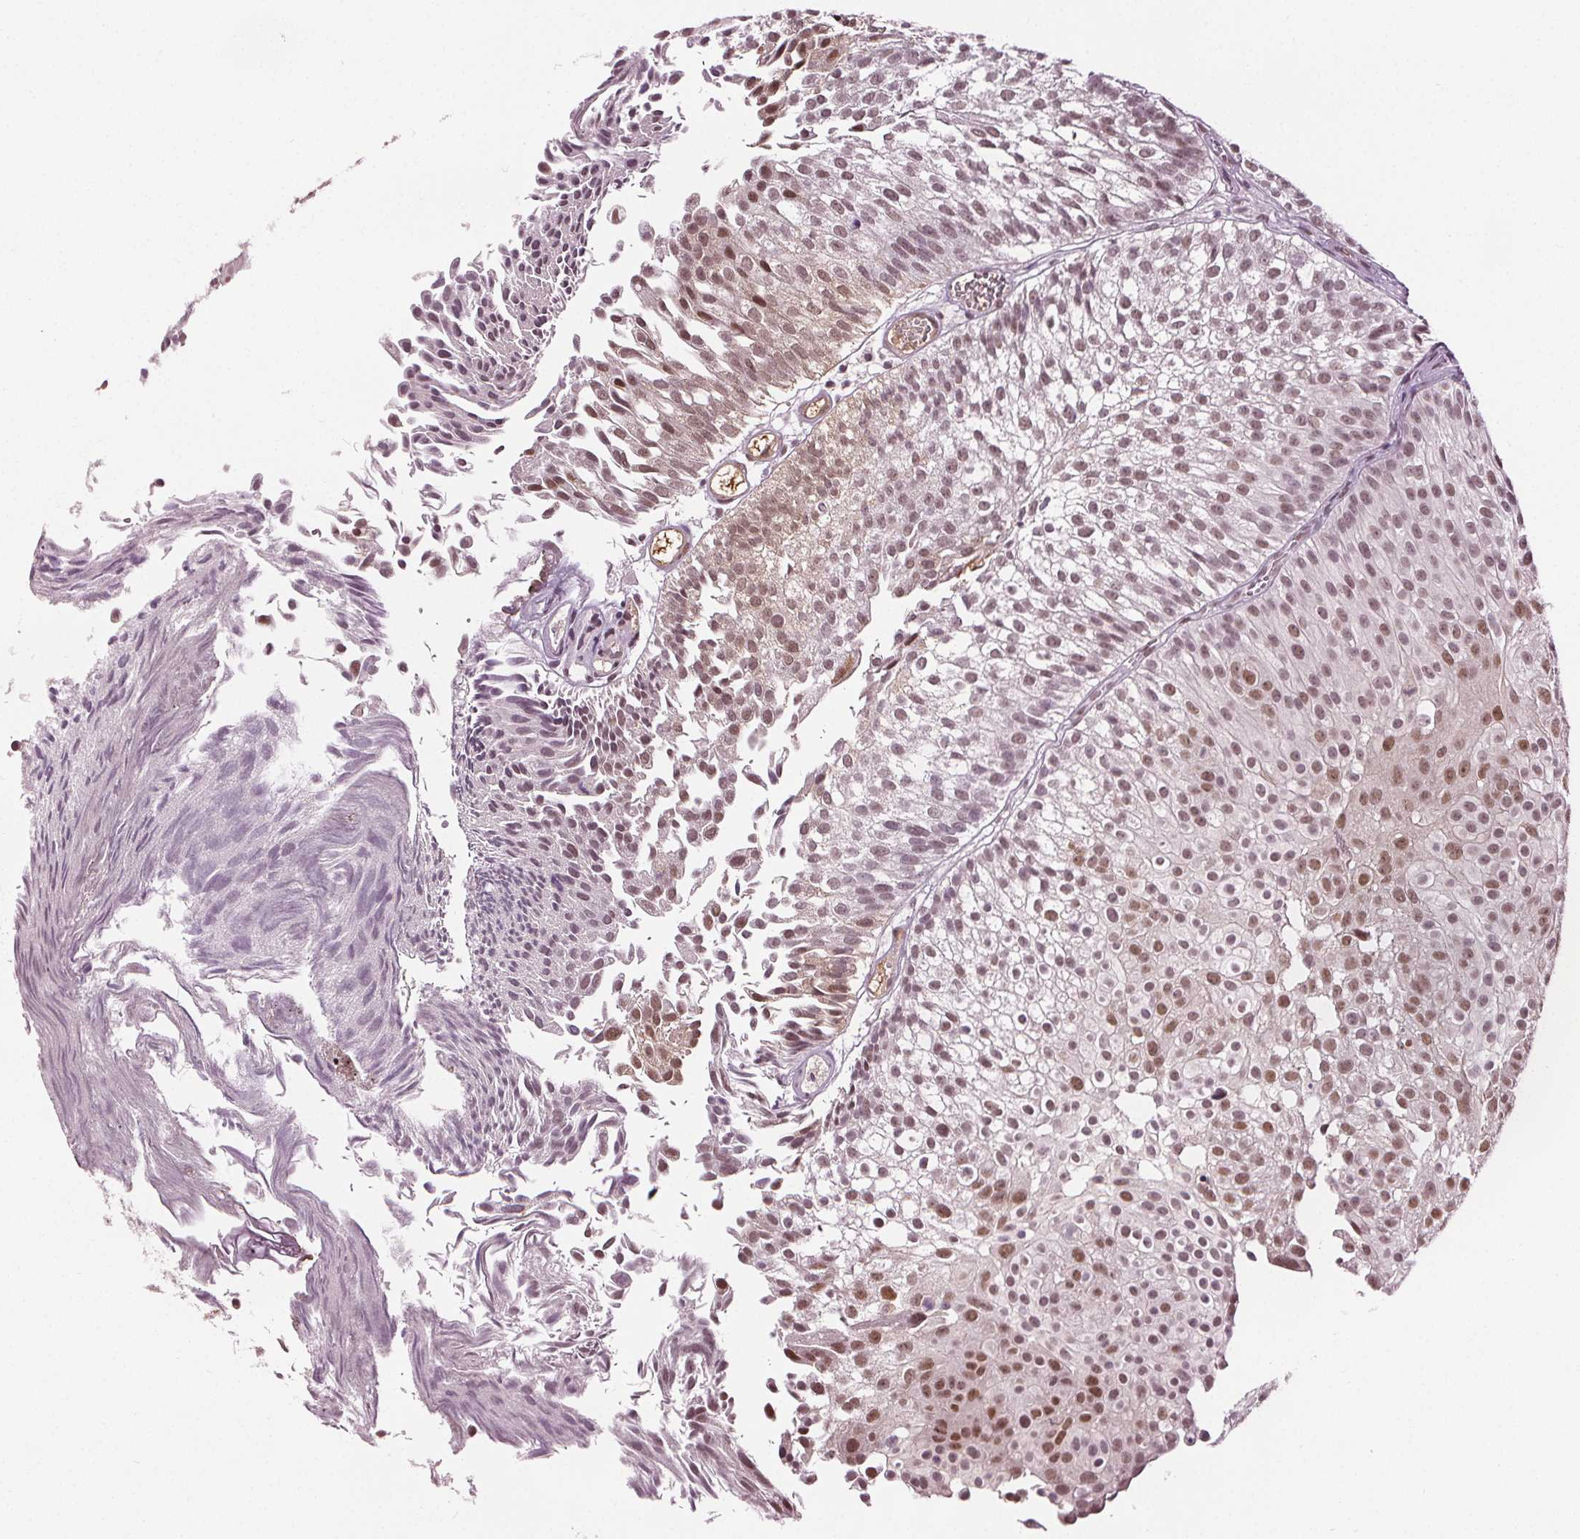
{"staining": {"intensity": "moderate", "quantity": ">75%", "location": "nuclear"}, "tissue": "urothelial cancer", "cell_type": "Tumor cells", "image_type": "cancer", "snomed": [{"axis": "morphology", "description": "Urothelial carcinoma, Low grade"}, {"axis": "topography", "description": "Urinary bladder"}], "caption": "Human urothelial cancer stained for a protein (brown) reveals moderate nuclear positive expression in about >75% of tumor cells.", "gene": "IWS1", "patient": {"sex": "male", "age": 70}}